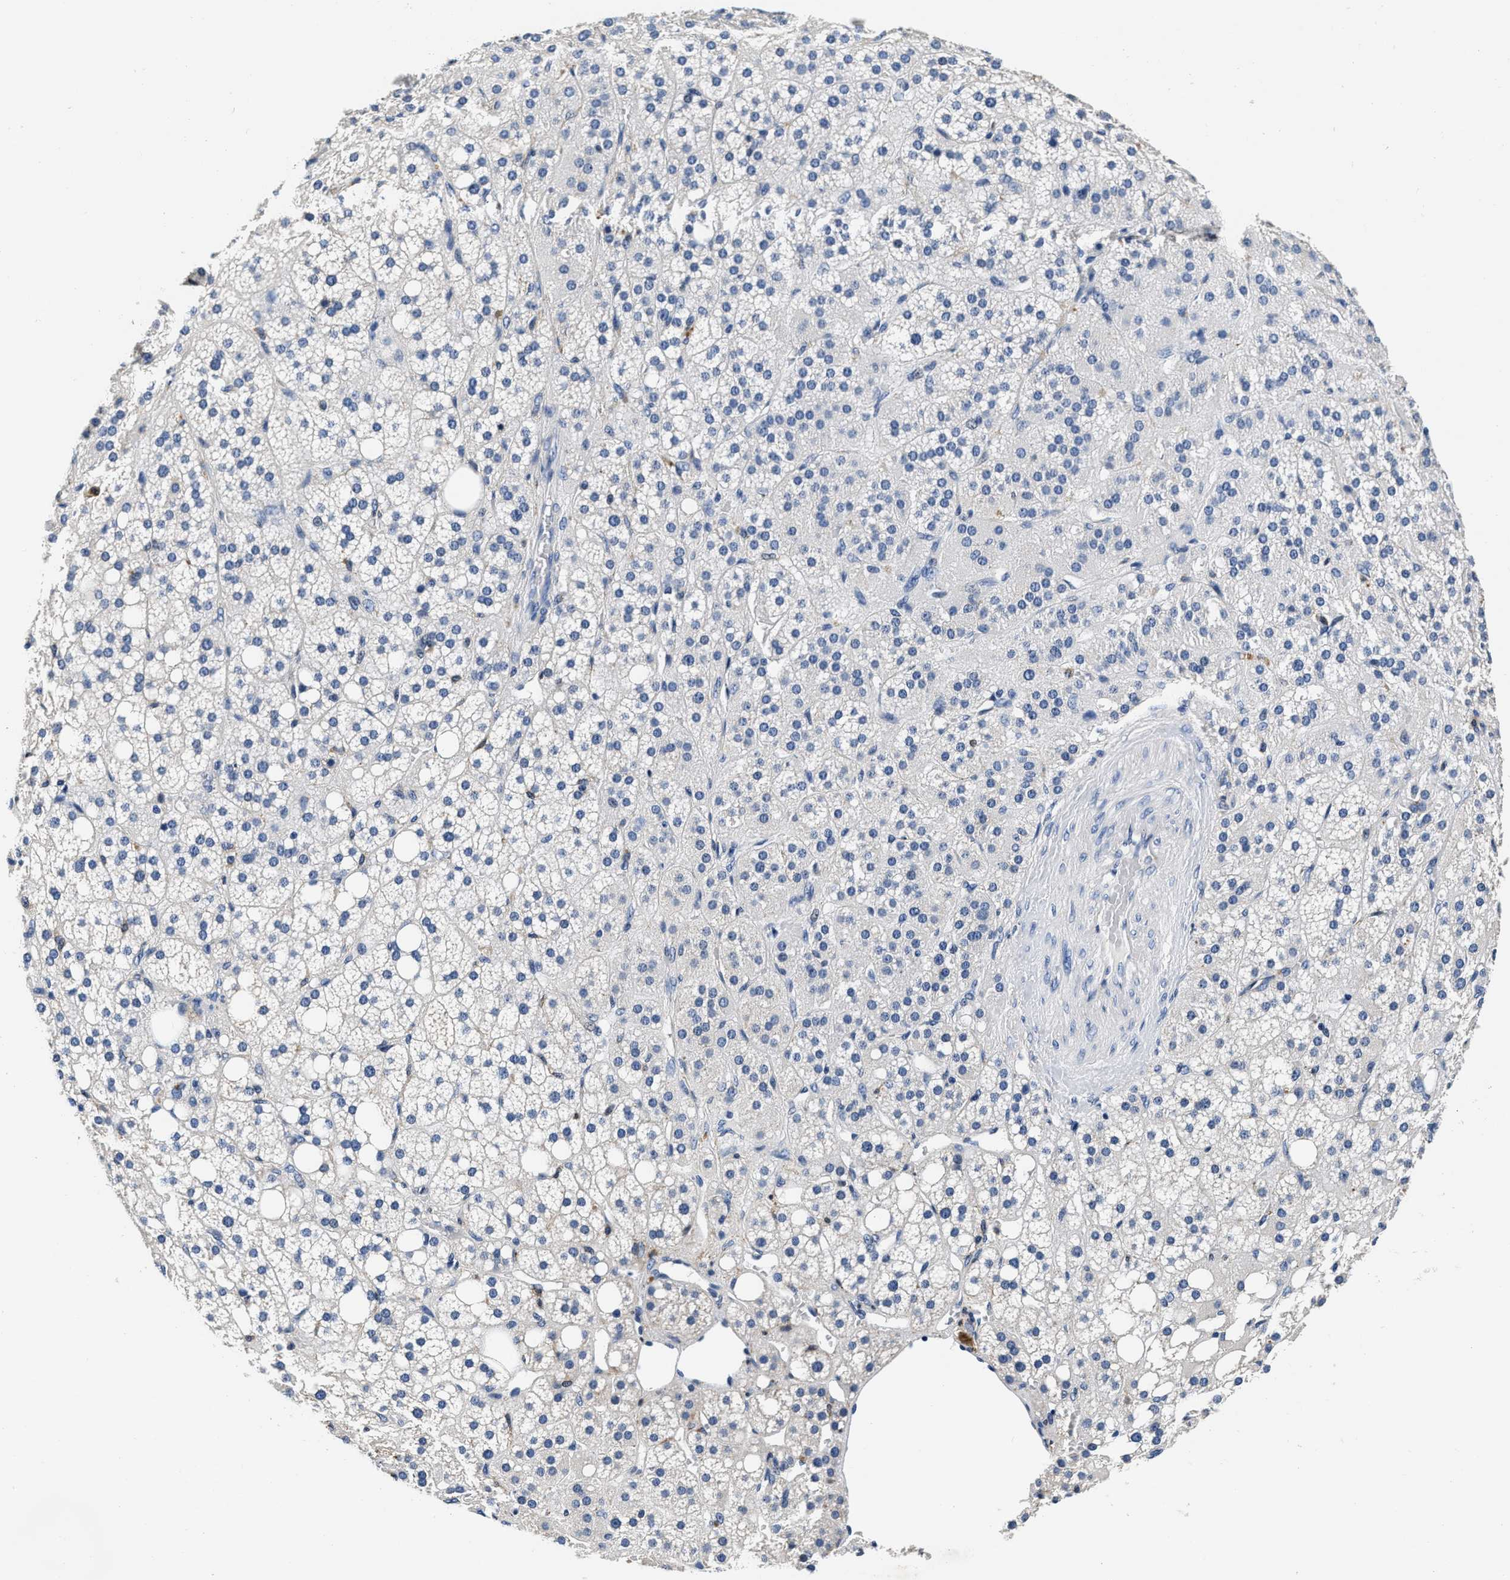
{"staining": {"intensity": "weak", "quantity": "<25%", "location": "cytoplasmic/membranous"}, "tissue": "adrenal gland", "cell_type": "Glandular cells", "image_type": "normal", "snomed": [{"axis": "morphology", "description": "Normal tissue, NOS"}, {"axis": "topography", "description": "Adrenal gland"}], "caption": "DAB immunohistochemical staining of benign human adrenal gland exhibits no significant positivity in glandular cells. (Brightfield microscopy of DAB IHC at high magnification).", "gene": "GRN", "patient": {"sex": "female", "age": 59}}